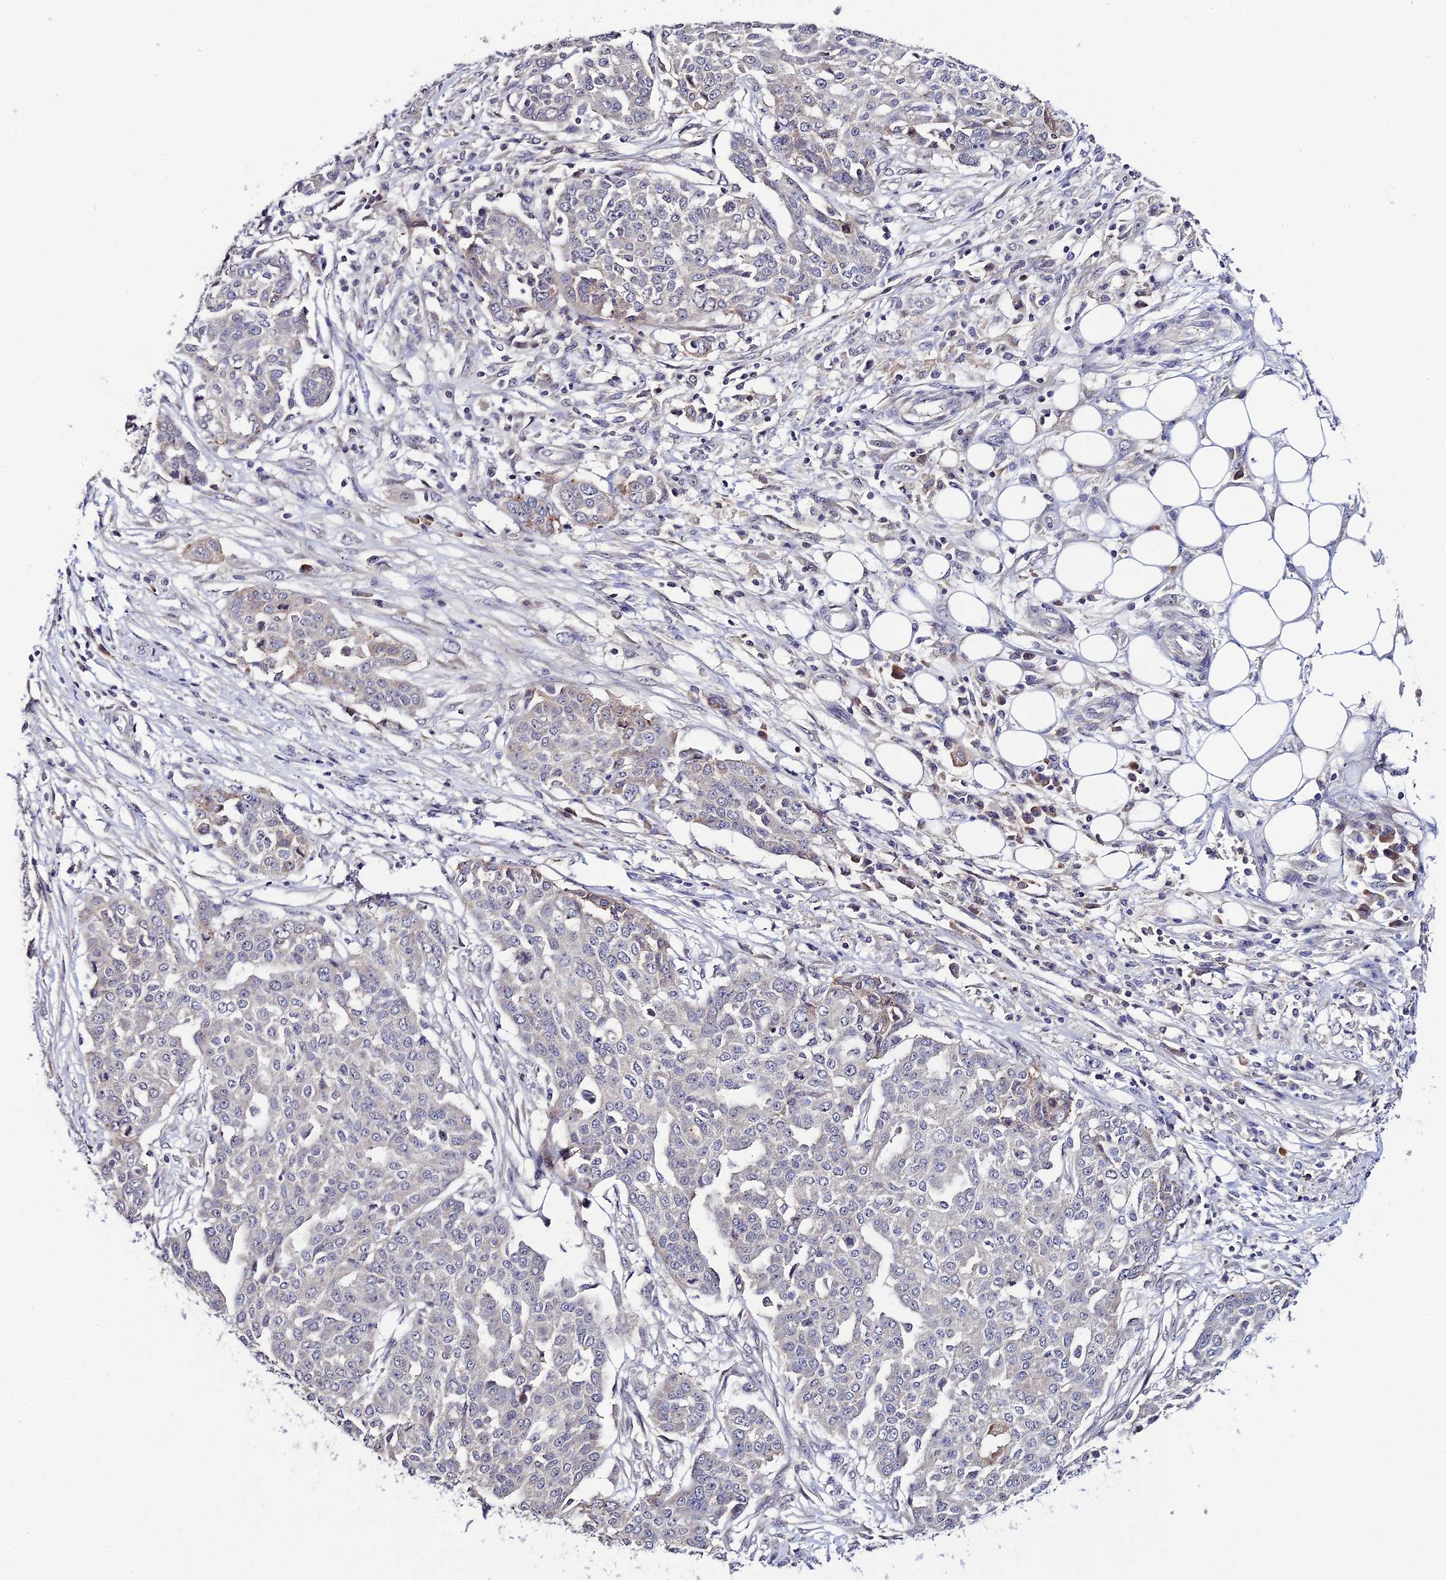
{"staining": {"intensity": "negative", "quantity": "none", "location": "none"}, "tissue": "ovarian cancer", "cell_type": "Tumor cells", "image_type": "cancer", "snomed": [{"axis": "morphology", "description": "Cystadenocarcinoma, serous, NOS"}, {"axis": "topography", "description": "Soft tissue"}, {"axis": "topography", "description": "Ovary"}], "caption": "Immunohistochemistry (IHC) of human serous cystadenocarcinoma (ovarian) reveals no expression in tumor cells.", "gene": "CHST5", "patient": {"sex": "female", "age": 57}}